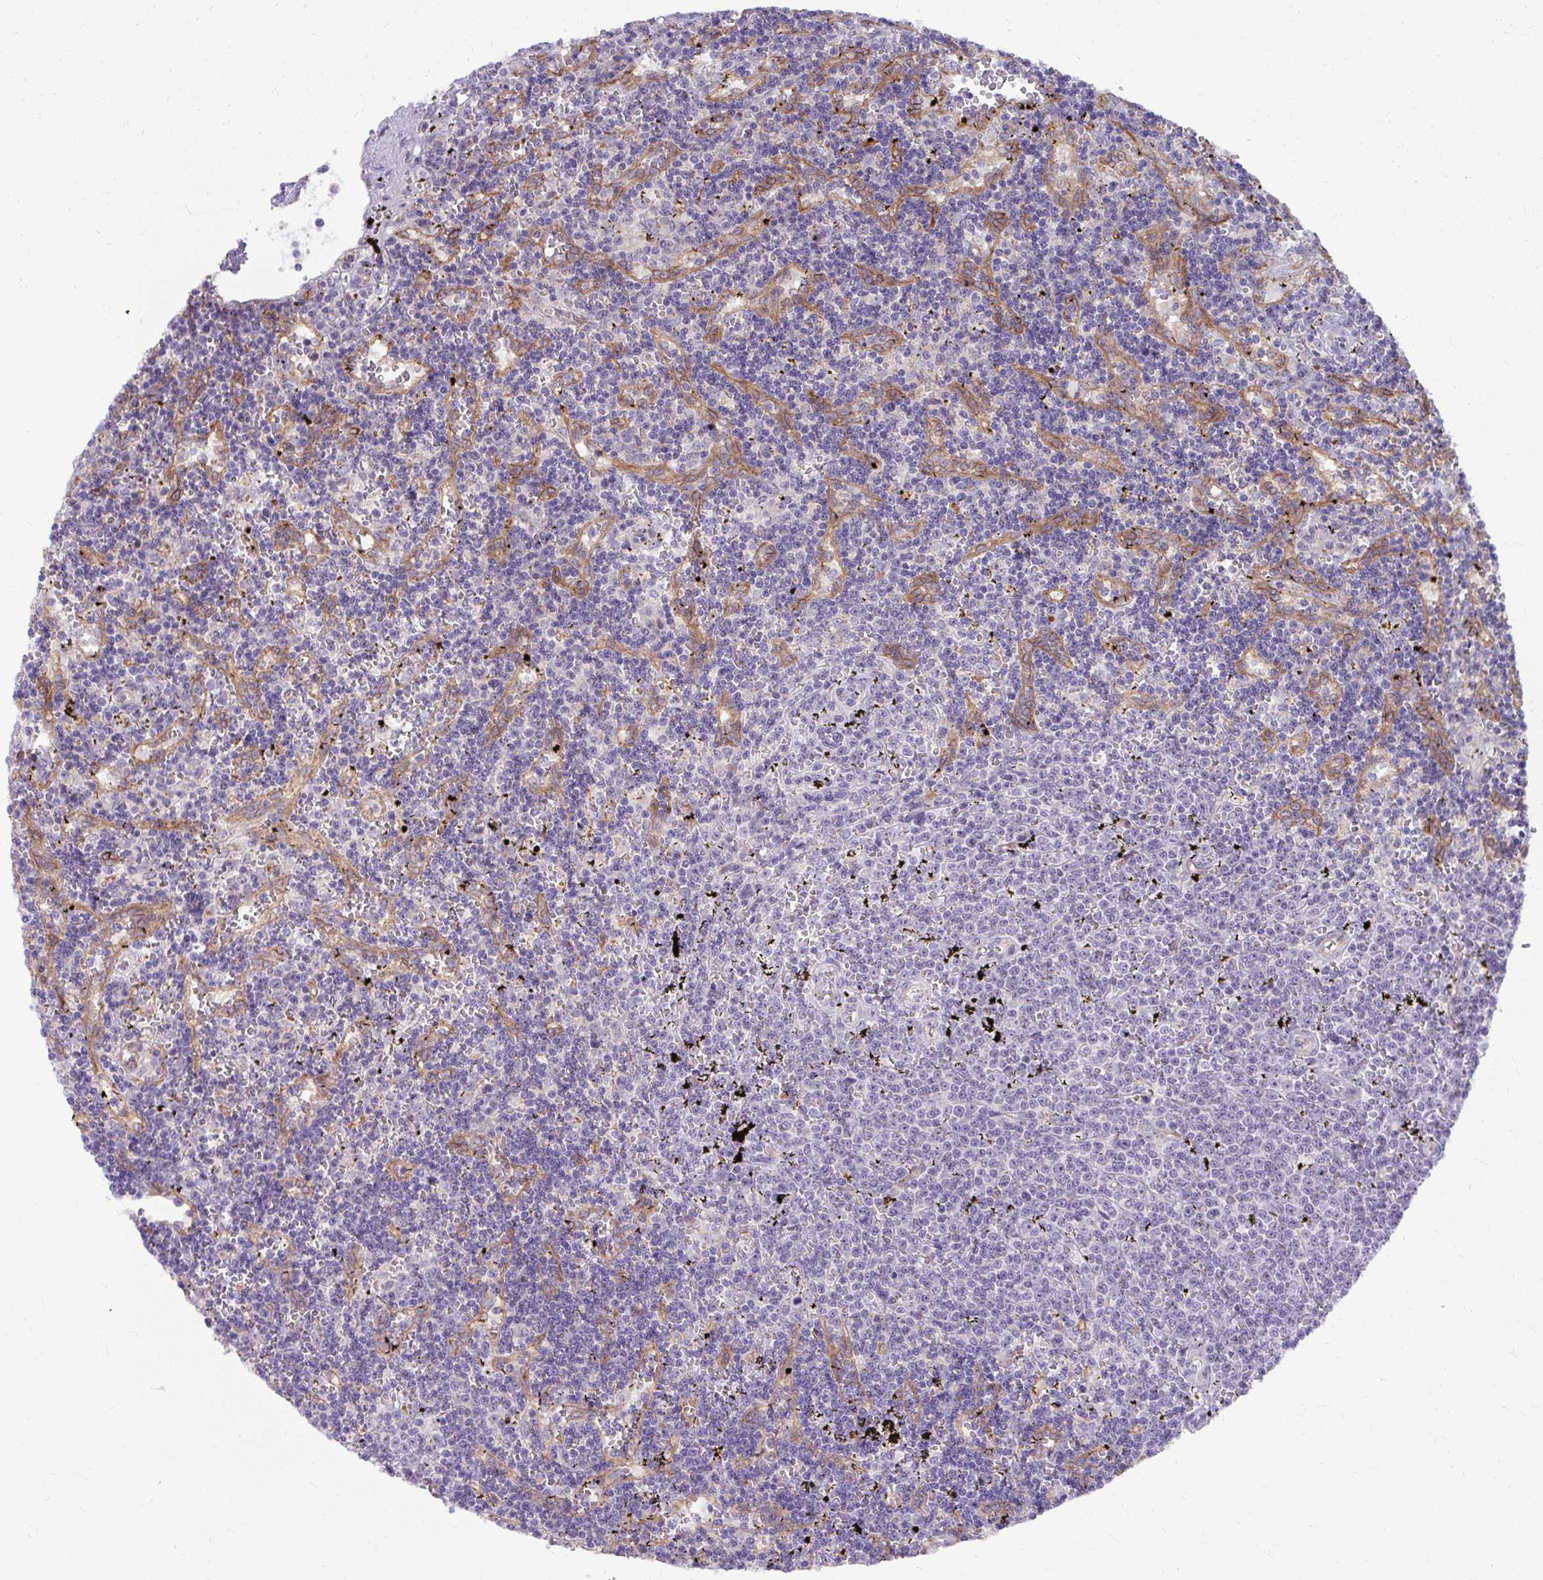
{"staining": {"intensity": "negative", "quantity": "none", "location": "none"}, "tissue": "lymphoma", "cell_type": "Tumor cells", "image_type": "cancer", "snomed": [{"axis": "morphology", "description": "Malignant lymphoma, non-Hodgkin's type, Low grade"}, {"axis": "topography", "description": "Spleen"}], "caption": "IHC micrograph of lymphoma stained for a protein (brown), which shows no expression in tumor cells.", "gene": "MUS81", "patient": {"sex": "male", "age": 60}}